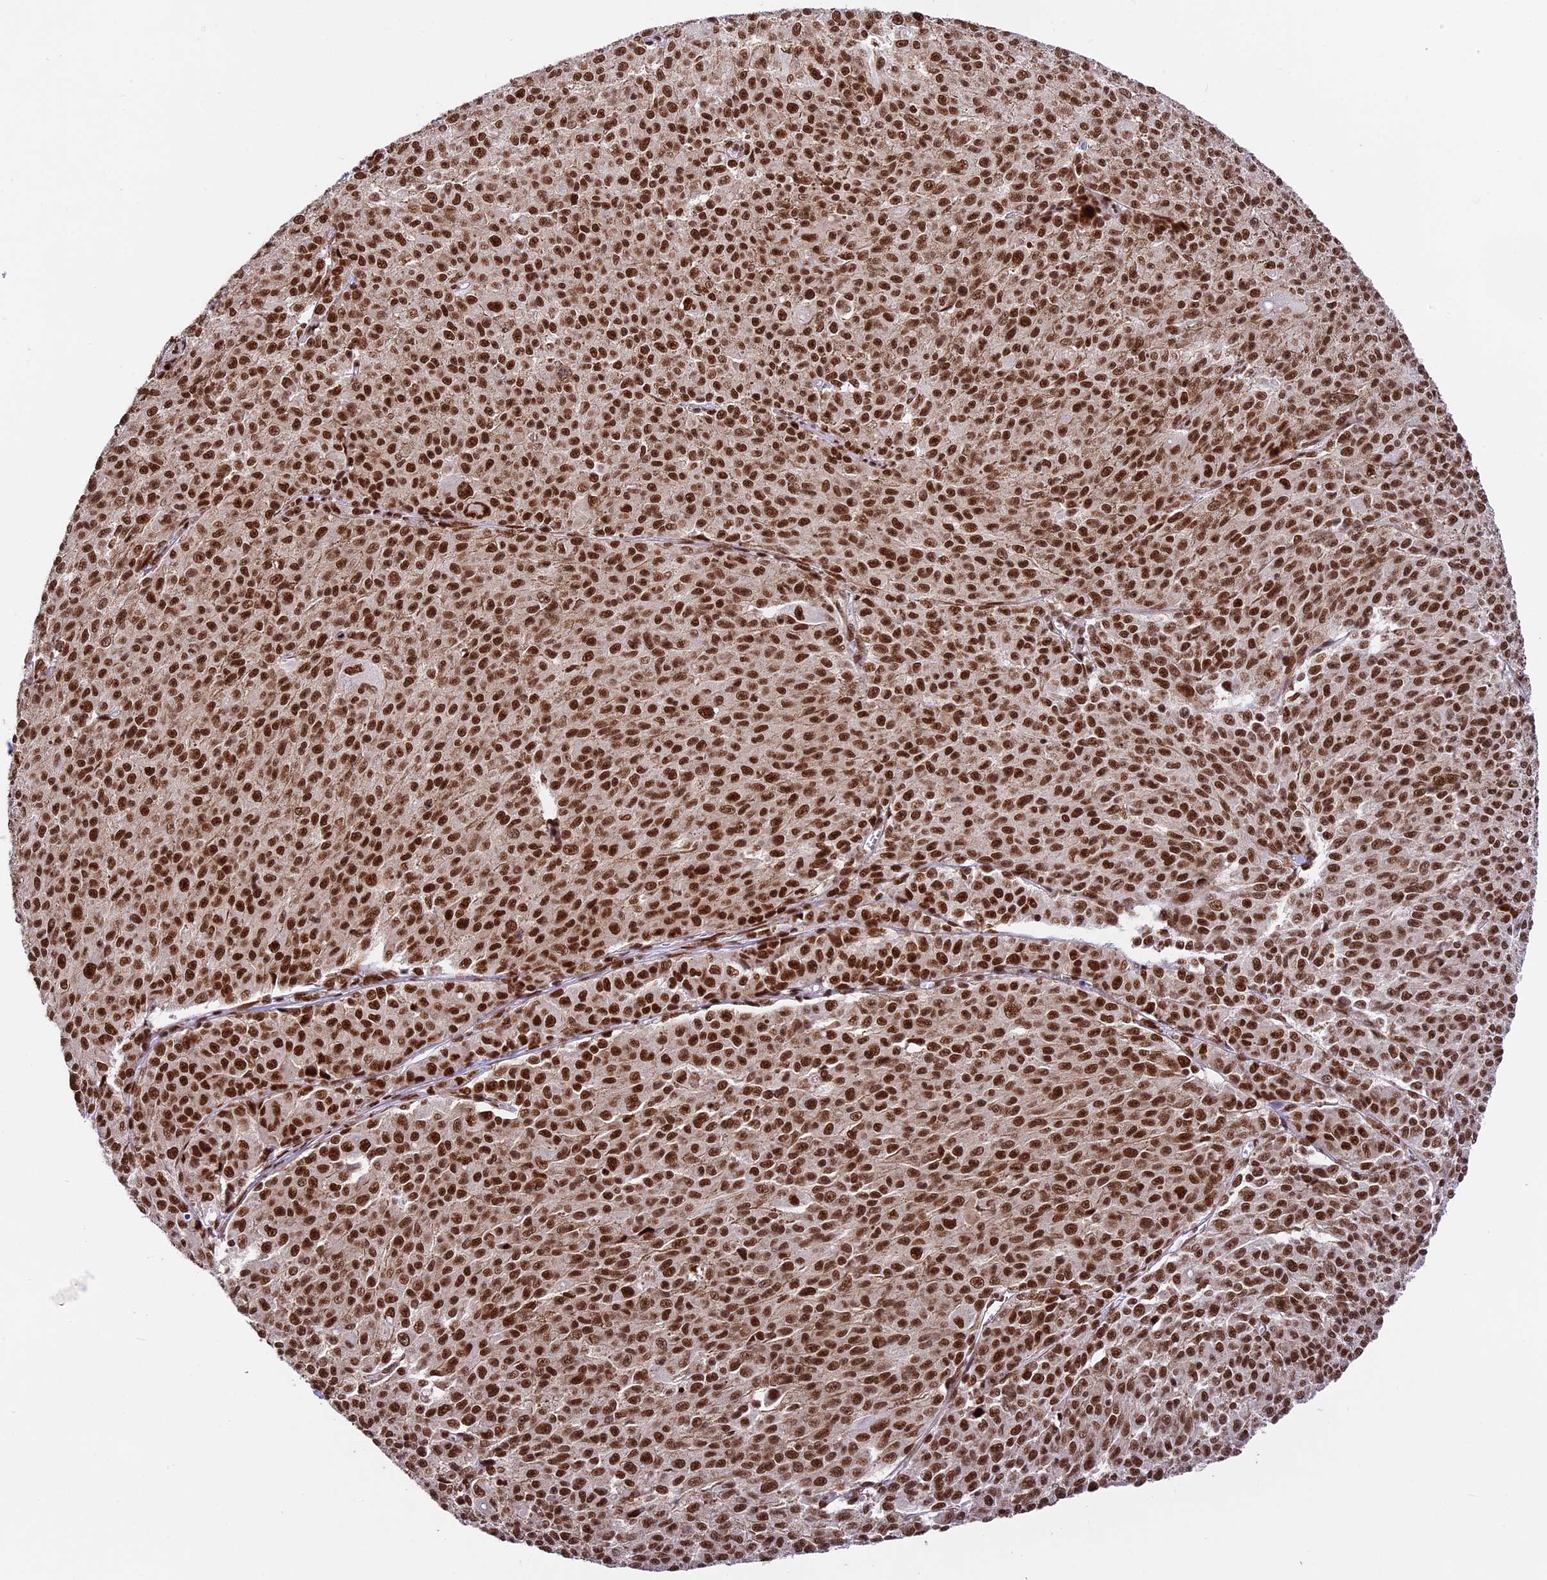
{"staining": {"intensity": "strong", "quantity": ">75%", "location": "cytoplasmic/membranous,nuclear"}, "tissue": "melanoma", "cell_type": "Tumor cells", "image_type": "cancer", "snomed": [{"axis": "morphology", "description": "Malignant melanoma, NOS"}, {"axis": "topography", "description": "Skin"}], "caption": "Protein staining shows strong cytoplasmic/membranous and nuclear expression in about >75% of tumor cells in malignant melanoma. (Brightfield microscopy of DAB IHC at high magnification).", "gene": "RAMAC", "patient": {"sex": "female", "age": 52}}